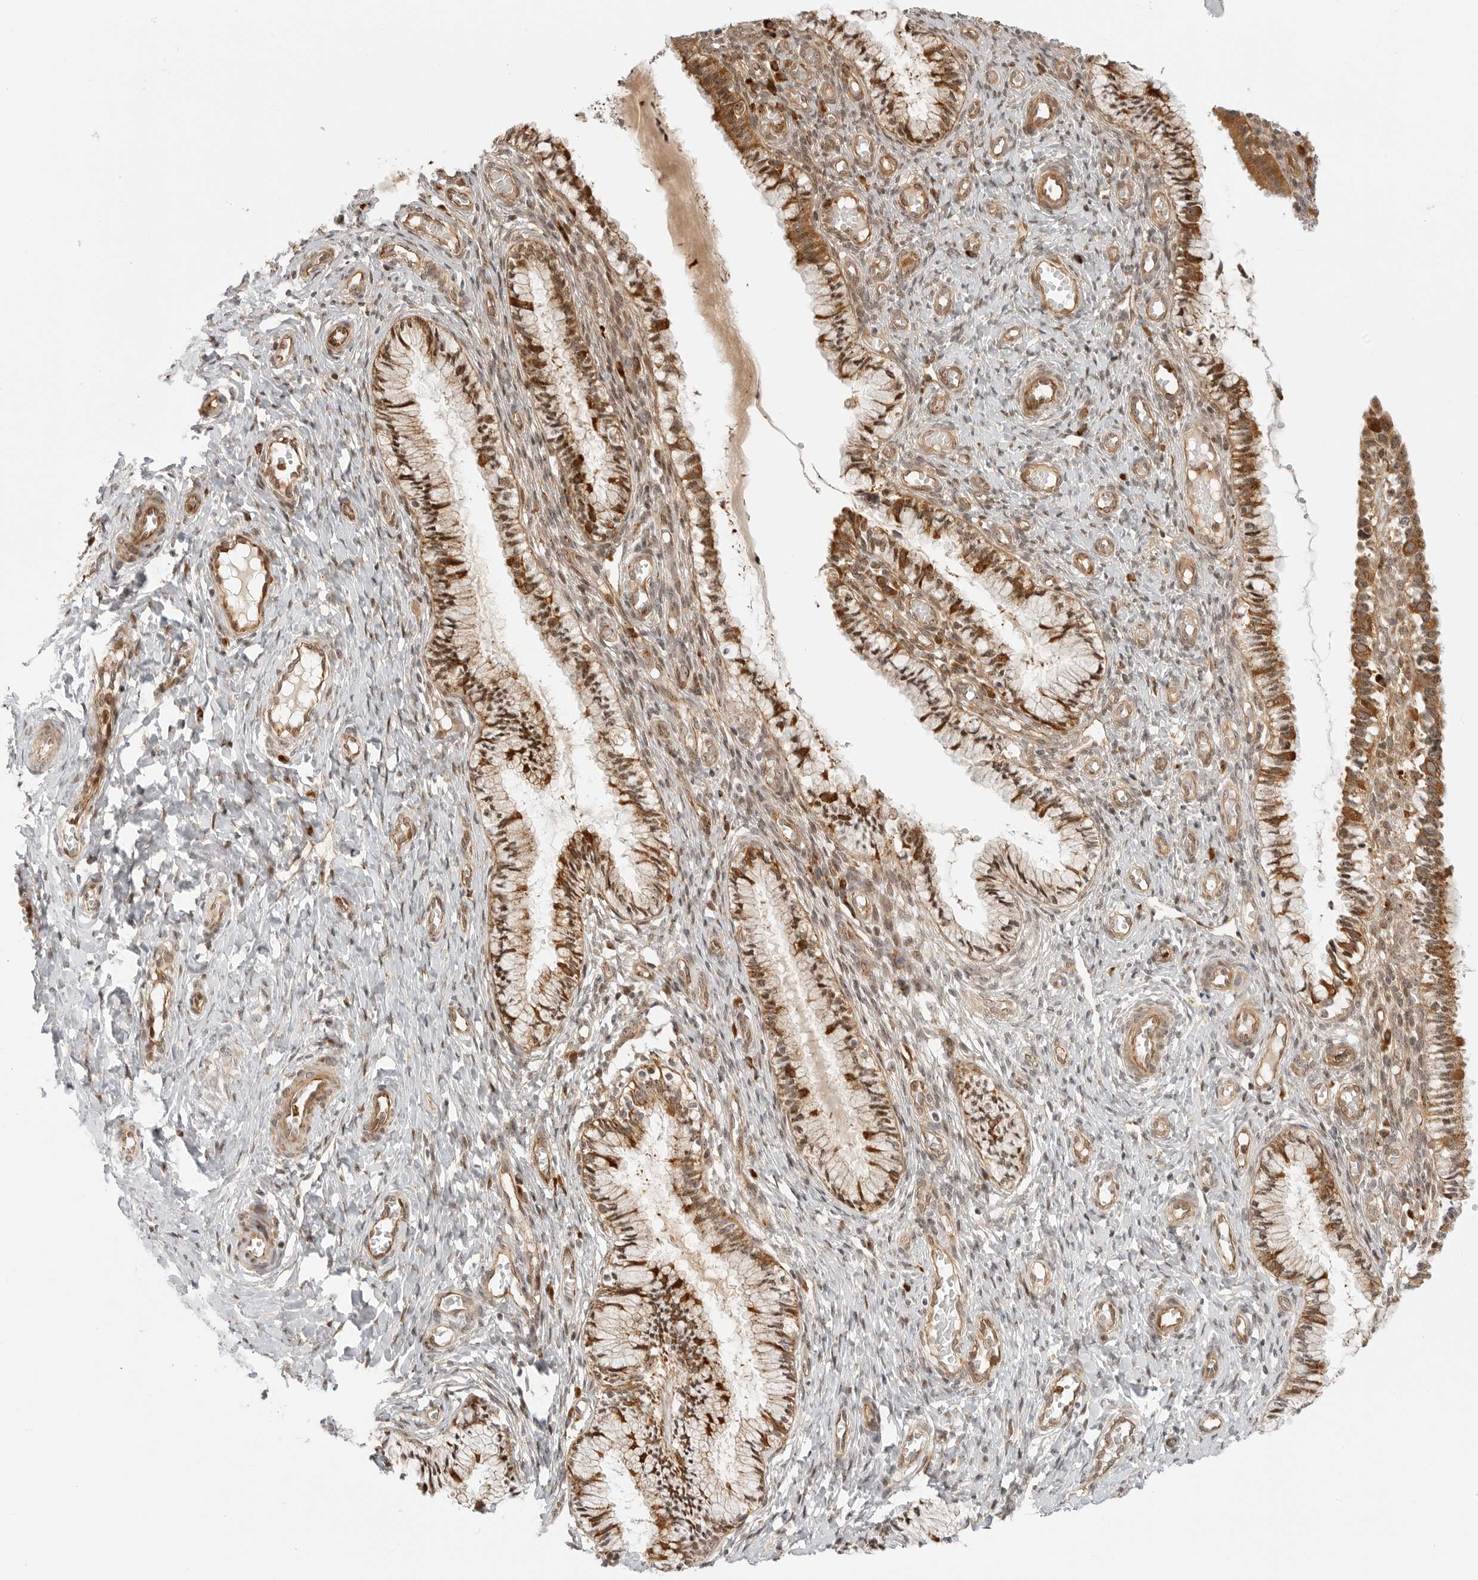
{"staining": {"intensity": "moderate", "quantity": ">75%", "location": "cytoplasmic/membranous,nuclear"}, "tissue": "cervix", "cell_type": "Glandular cells", "image_type": "normal", "snomed": [{"axis": "morphology", "description": "Normal tissue, NOS"}, {"axis": "topography", "description": "Cervix"}], "caption": "Moderate cytoplasmic/membranous,nuclear protein positivity is seen in approximately >75% of glandular cells in cervix.", "gene": "DSCC1", "patient": {"sex": "female", "age": 27}}